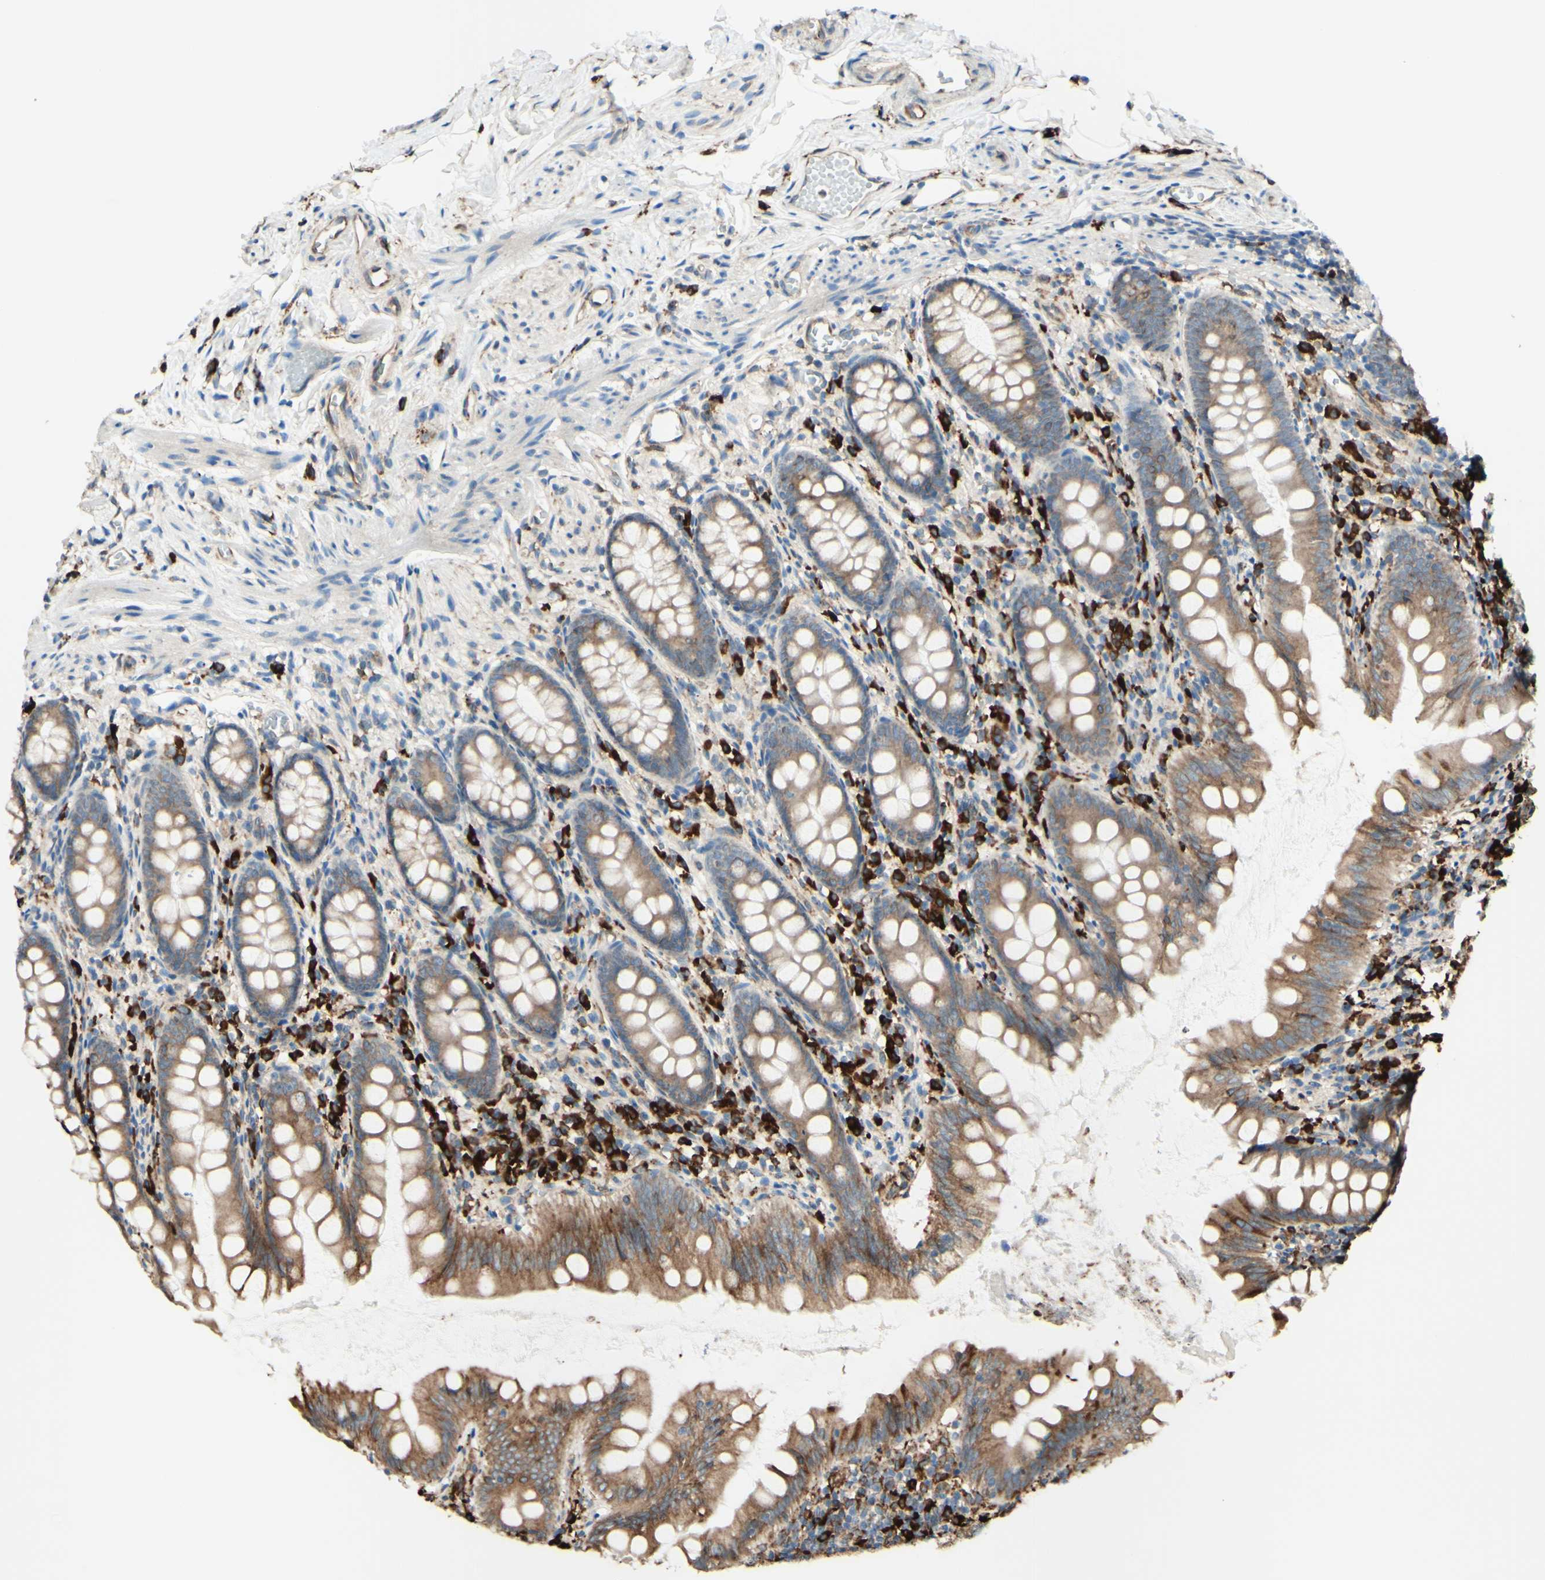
{"staining": {"intensity": "moderate", "quantity": ">75%", "location": "cytoplasmic/membranous"}, "tissue": "appendix", "cell_type": "Glandular cells", "image_type": "normal", "snomed": [{"axis": "morphology", "description": "Normal tissue, NOS"}, {"axis": "topography", "description": "Appendix"}], "caption": "Moderate cytoplasmic/membranous positivity for a protein is identified in approximately >75% of glandular cells of unremarkable appendix using immunohistochemistry.", "gene": "DNAJB11", "patient": {"sex": "female", "age": 77}}